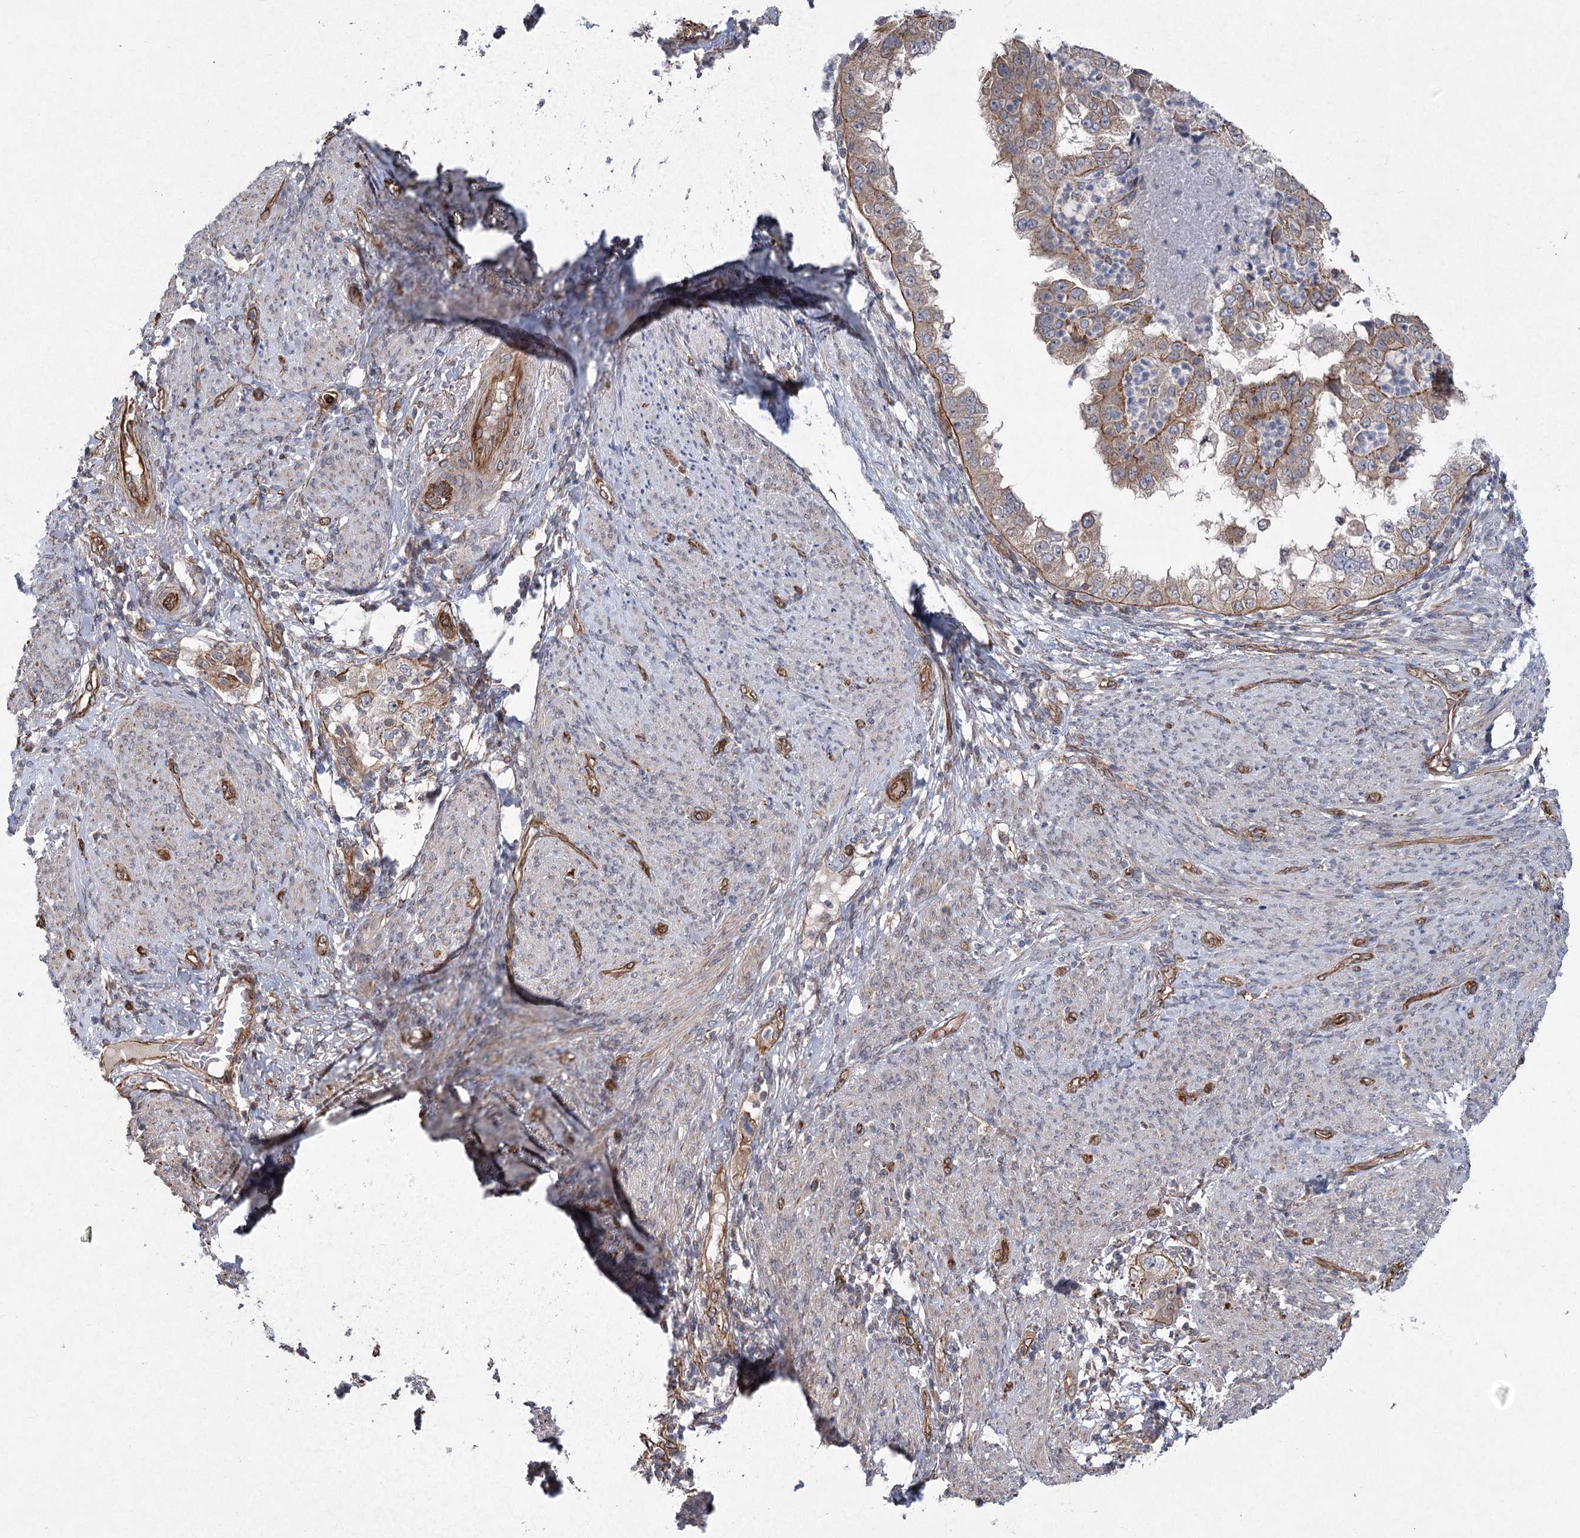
{"staining": {"intensity": "weak", "quantity": ">75%", "location": "cytoplasmic/membranous"}, "tissue": "endometrial cancer", "cell_type": "Tumor cells", "image_type": "cancer", "snomed": [{"axis": "morphology", "description": "Adenocarcinoma, NOS"}, {"axis": "topography", "description": "Endometrium"}], "caption": "Immunohistochemistry of human endometrial cancer reveals low levels of weak cytoplasmic/membranous staining in approximately >75% of tumor cells.", "gene": "RWDD4", "patient": {"sex": "female", "age": 85}}